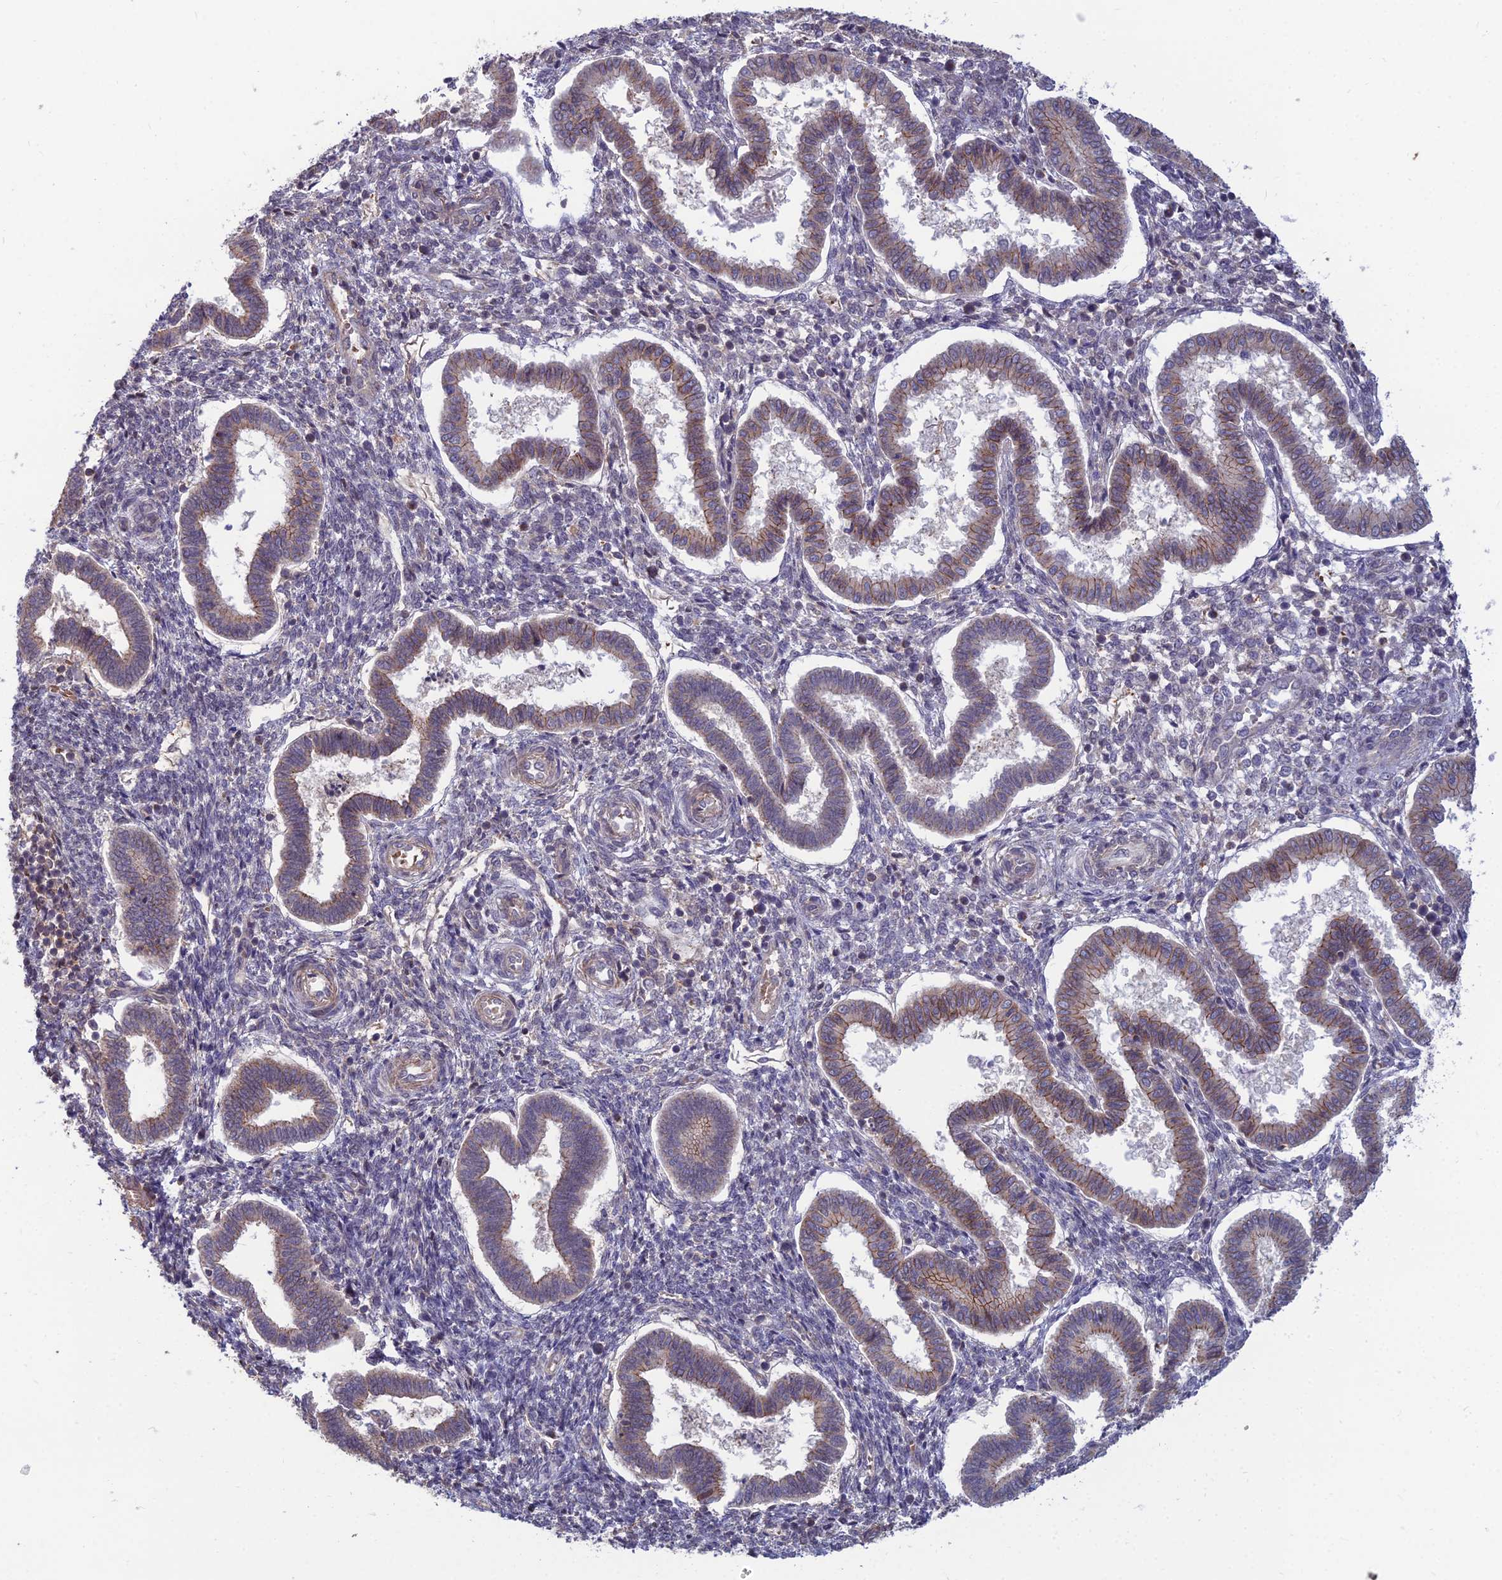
{"staining": {"intensity": "negative", "quantity": "none", "location": "none"}, "tissue": "endometrium", "cell_type": "Cells in endometrial stroma", "image_type": "normal", "snomed": [{"axis": "morphology", "description": "Normal tissue, NOS"}, {"axis": "topography", "description": "Endometrium"}], "caption": "DAB (3,3'-diaminobenzidine) immunohistochemical staining of normal human endometrium displays no significant staining in cells in endometrial stroma.", "gene": "OPA3", "patient": {"sex": "female", "age": 24}}